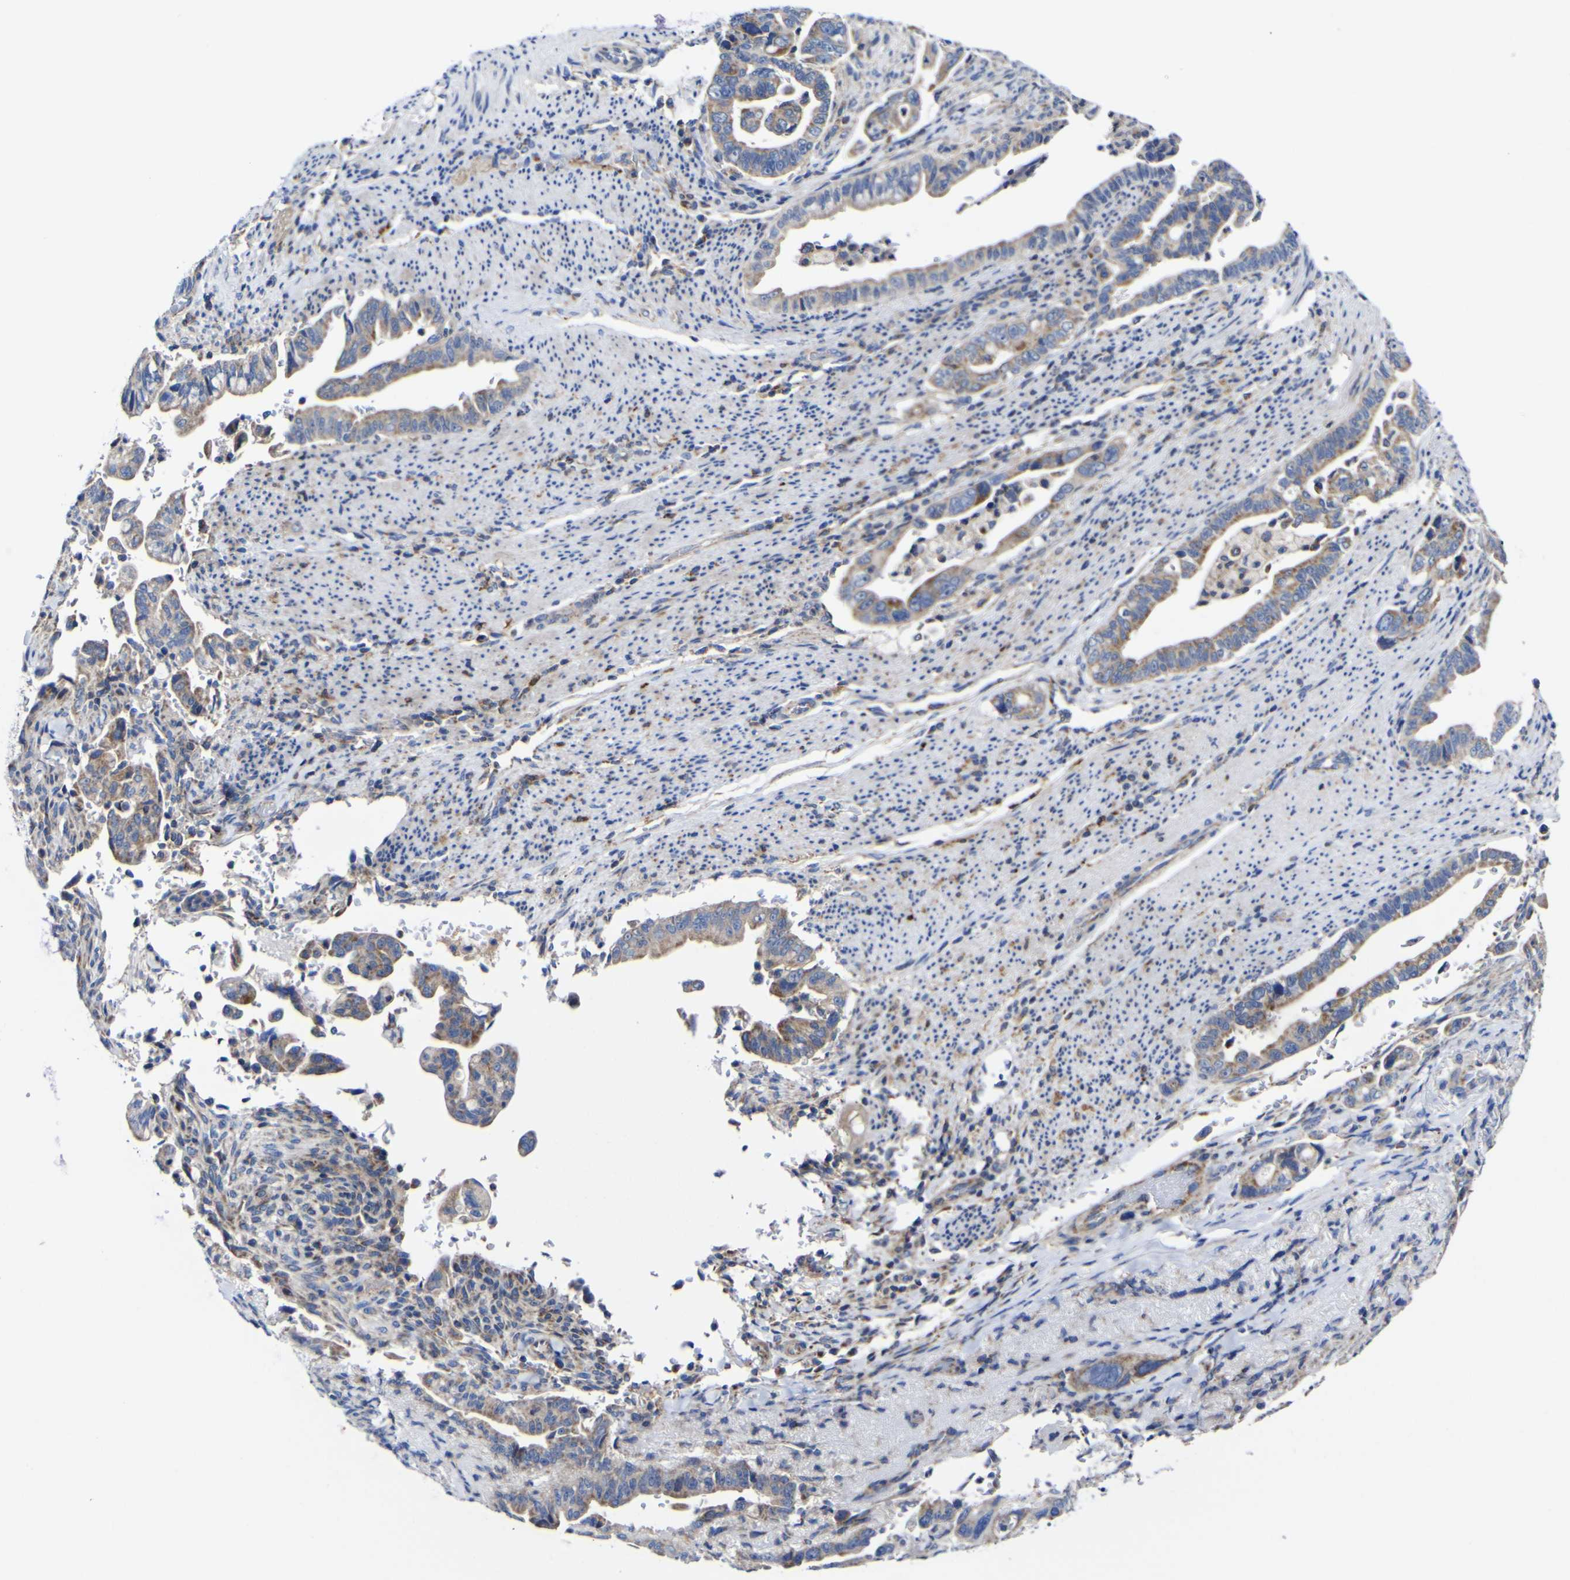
{"staining": {"intensity": "moderate", "quantity": ">75%", "location": "cytoplasmic/membranous"}, "tissue": "pancreatic cancer", "cell_type": "Tumor cells", "image_type": "cancer", "snomed": [{"axis": "morphology", "description": "Adenocarcinoma, NOS"}, {"axis": "topography", "description": "Pancreas"}], "caption": "This histopathology image reveals adenocarcinoma (pancreatic) stained with immunohistochemistry to label a protein in brown. The cytoplasmic/membranous of tumor cells show moderate positivity for the protein. Nuclei are counter-stained blue.", "gene": "CCDC90B", "patient": {"sex": "male", "age": 70}}